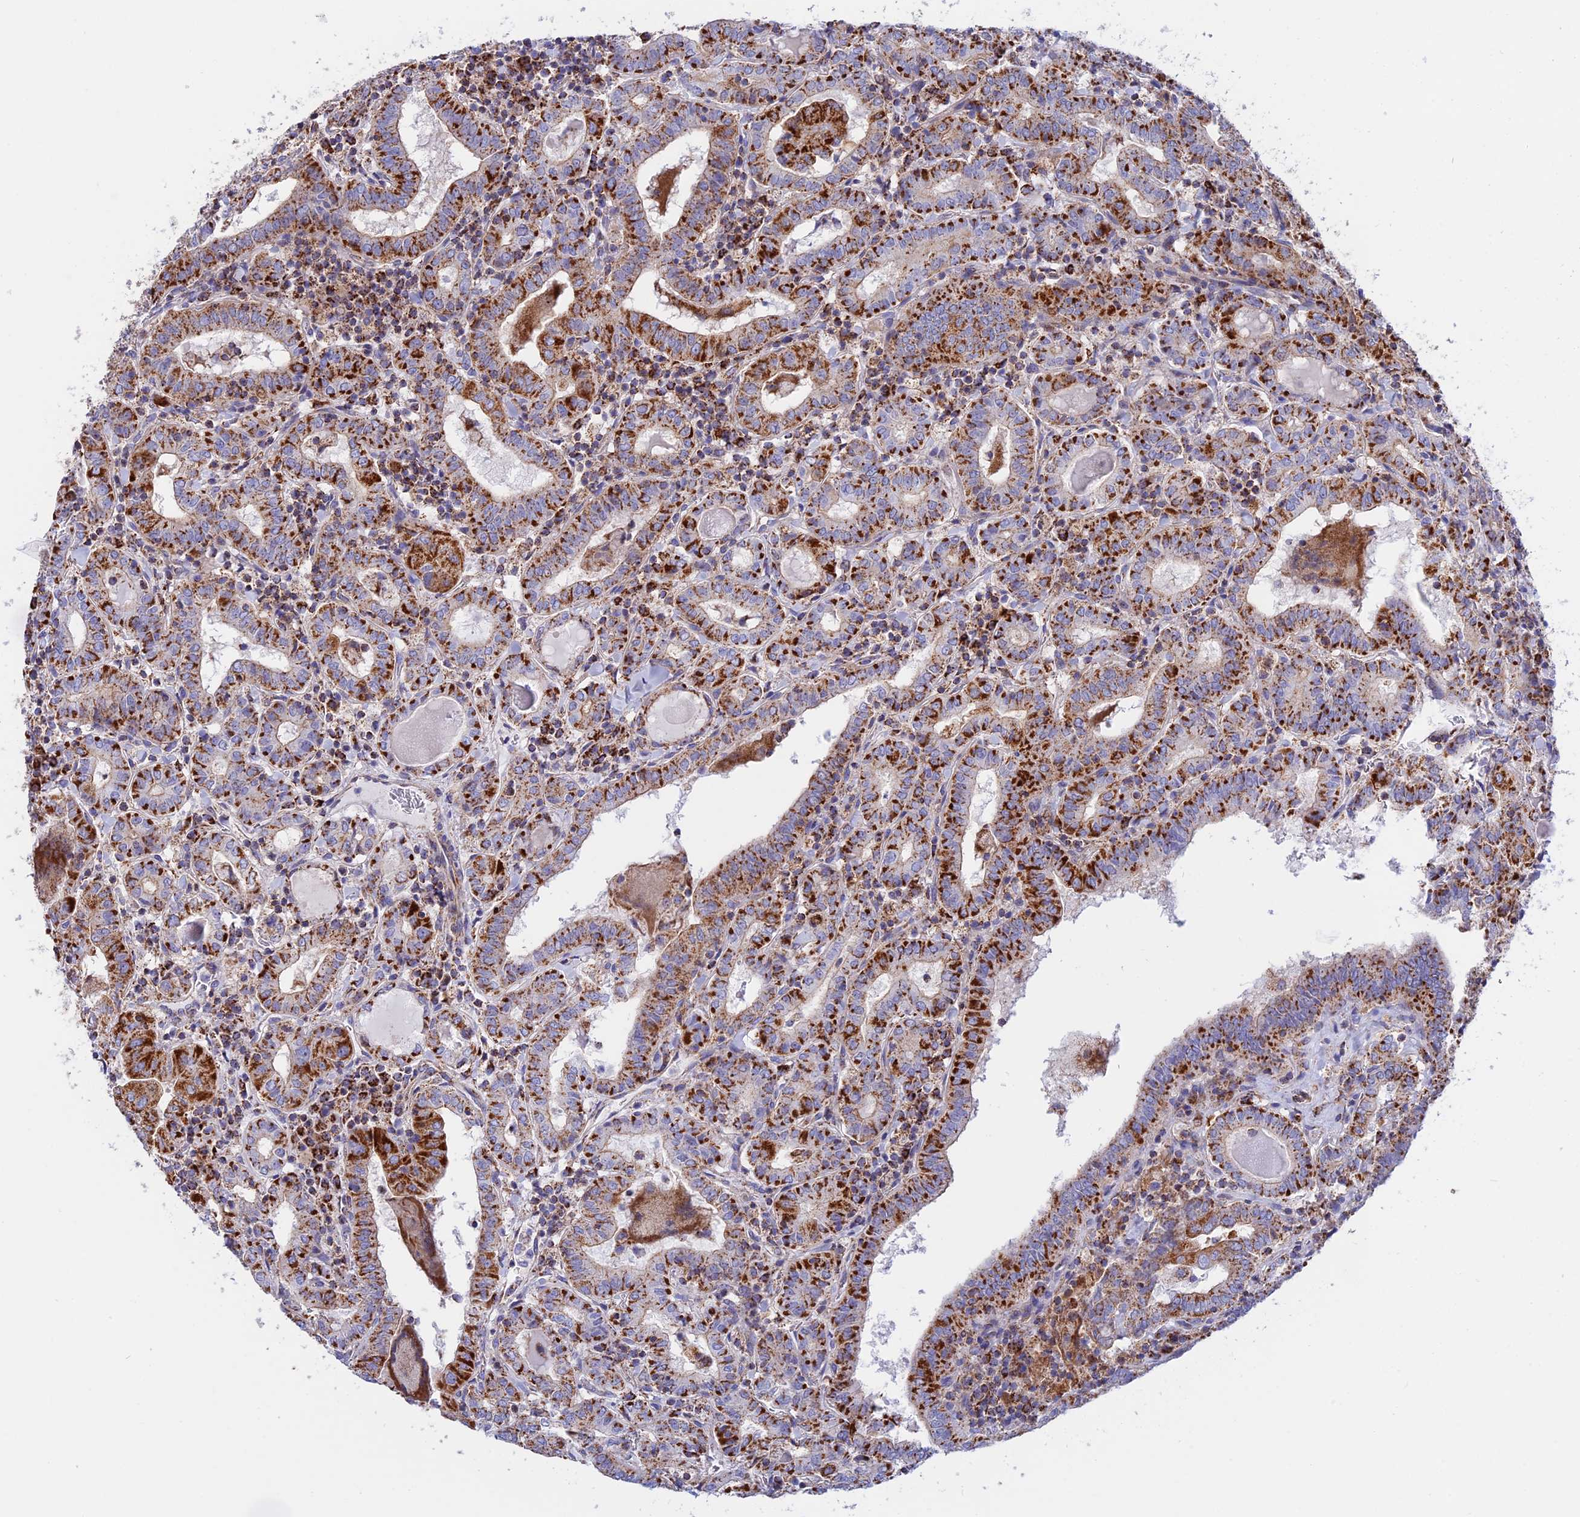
{"staining": {"intensity": "strong", "quantity": ">75%", "location": "cytoplasmic/membranous"}, "tissue": "thyroid cancer", "cell_type": "Tumor cells", "image_type": "cancer", "snomed": [{"axis": "morphology", "description": "Papillary adenocarcinoma, NOS"}, {"axis": "topography", "description": "Thyroid gland"}], "caption": "A brown stain labels strong cytoplasmic/membranous staining of a protein in thyroid papillary adenocarcinoma tumor cells.", "gene": "GCDH", "patient": {"sex": "female", "age": 72}}